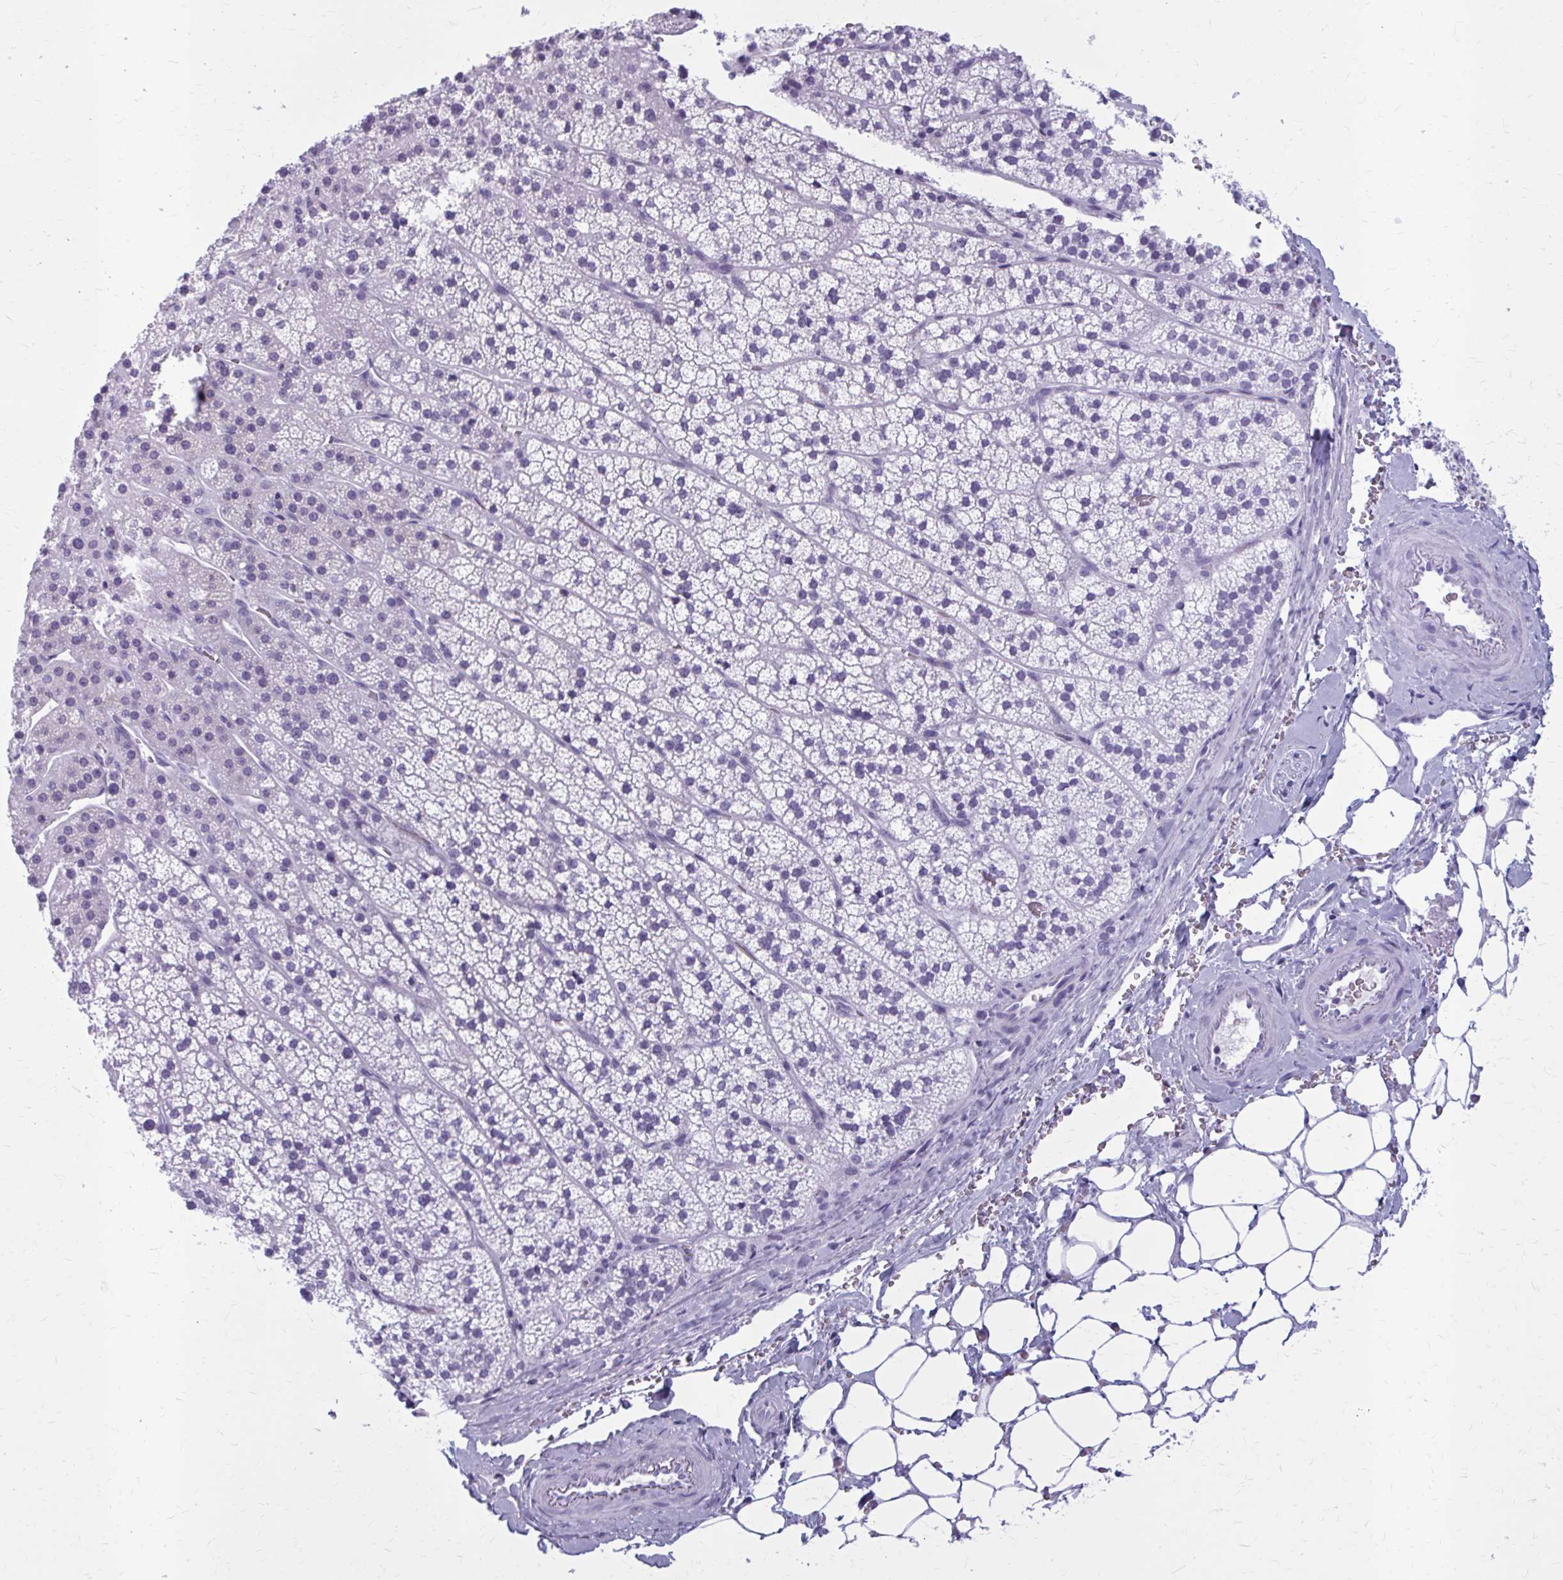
{"staining": {"intensity": "negative", "quantity": "none", "location": "none"}, "tissue": "adrenal gland", "cell_type": "Glandular cells", "image_type": "normal", "snomed": [{"axis": "morphology", "description": "Normal tissue, NOS"}, {"axis": "topography", "description": "Adrenal gland"}], "caption": "Immunohistochemistry (IHC) photomicrograph of normal adrenal gland stained for a protein (brown), which displays no positivity in glandular cells. The staining was performed using DAB (3,3'-diaminobenzidine) to visualize the protein expression in brown, while the nuclei were stained in blue with hematoxylin (Magnification: 20x).", "gene": "ZDHHC7", "patient": {"sex": "male", "age": 53}}